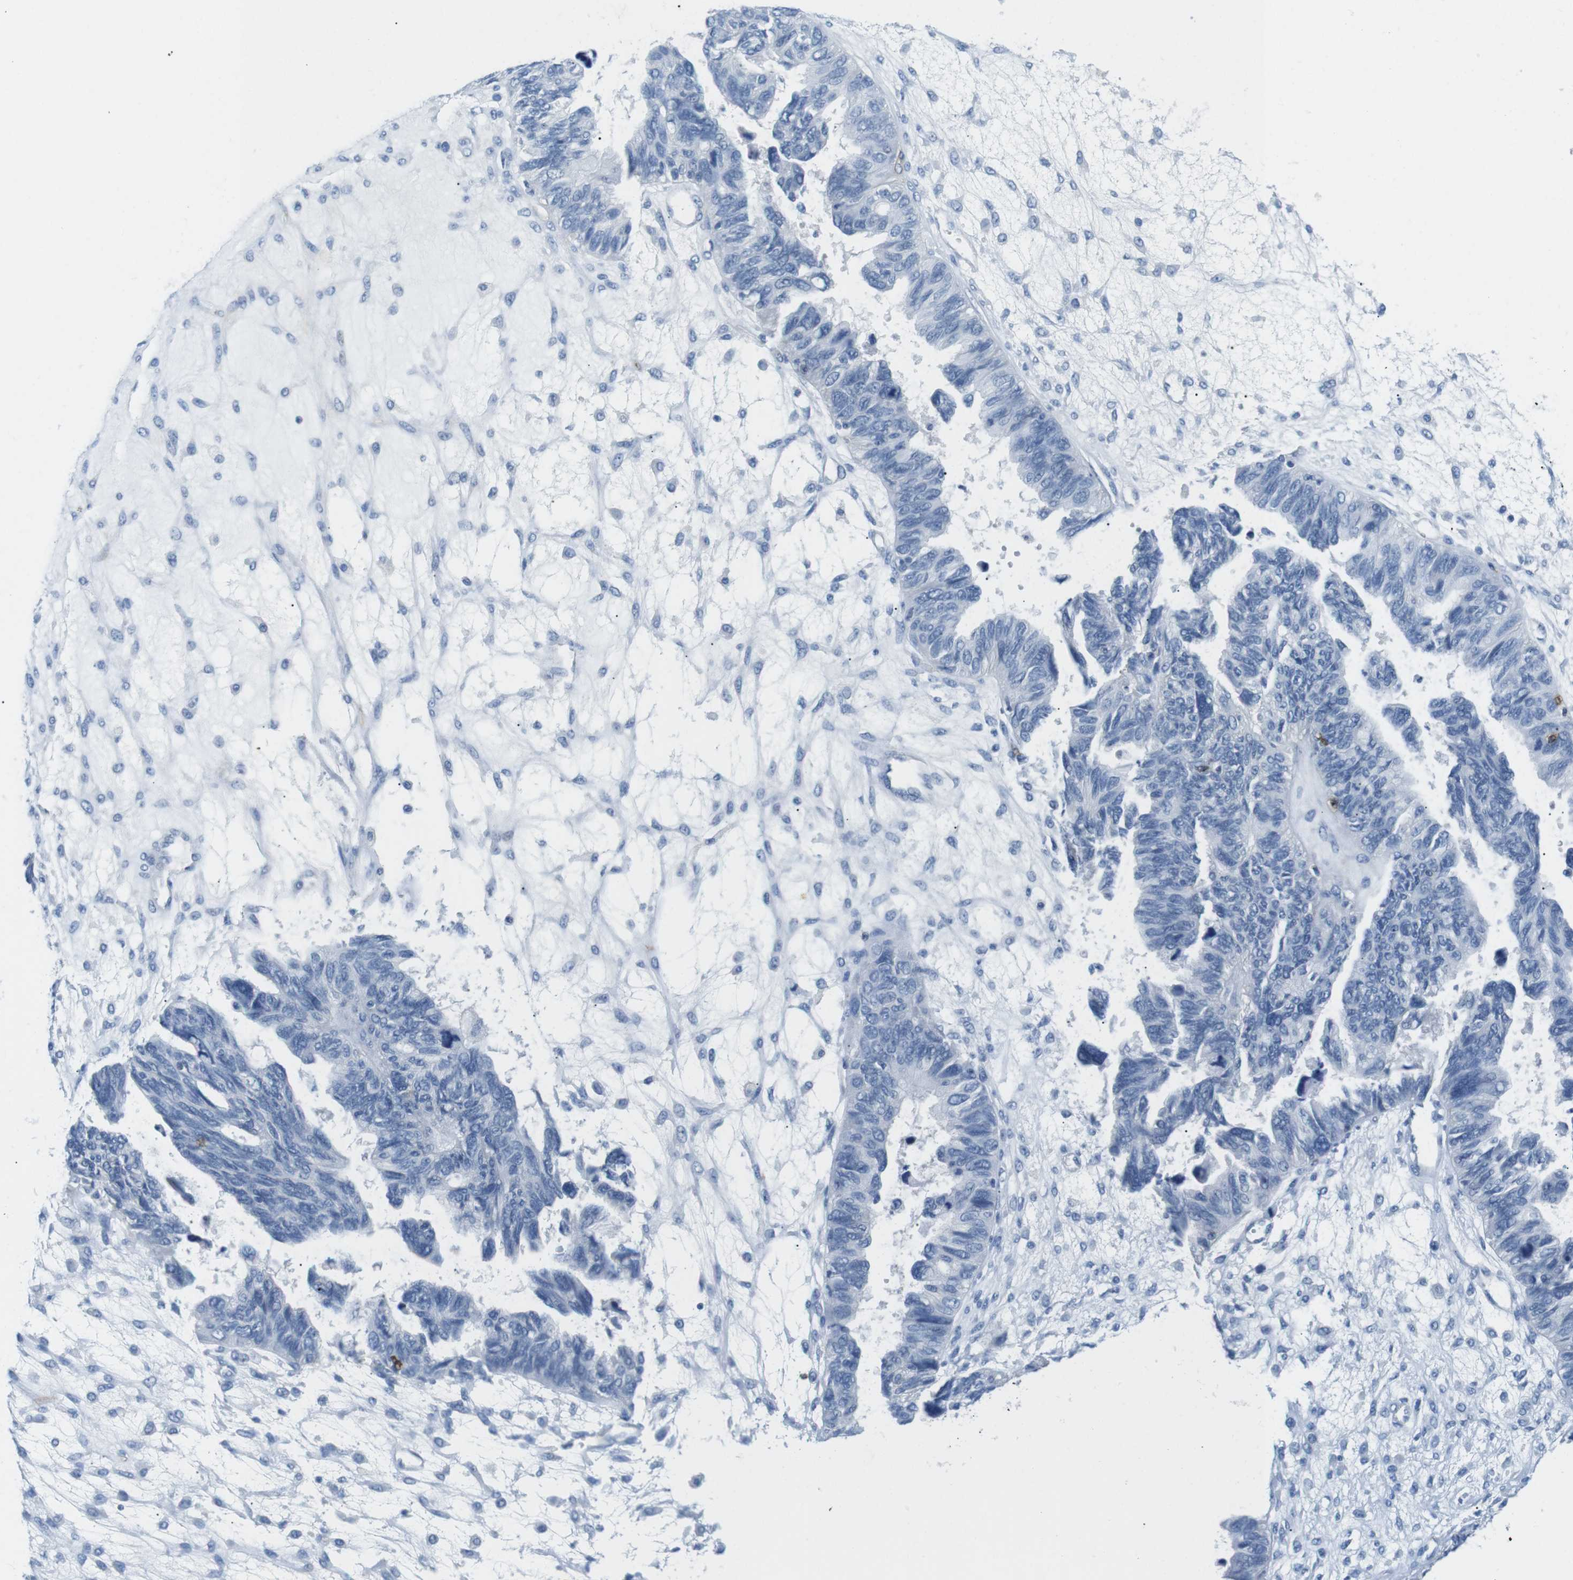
{"staining": {"intensity": "negative", "quantity": "none", "location": "none"}, "tissue": "ovarian cancer", "cell_type": "Tumor cells", "image_type": "cancer", "snomed": [{"axis": "morphology", "description": "Cystadenocarcinoma, serous, NOS"}, {"axis": "topography", "description": "Ovary"}], "caption": "Tumor cells show no significant protein positivity in ovarian serous cystadenocarcinoma.", "gene": "TNFRSF4", "patient": {"sex": "female", "age": 79}}